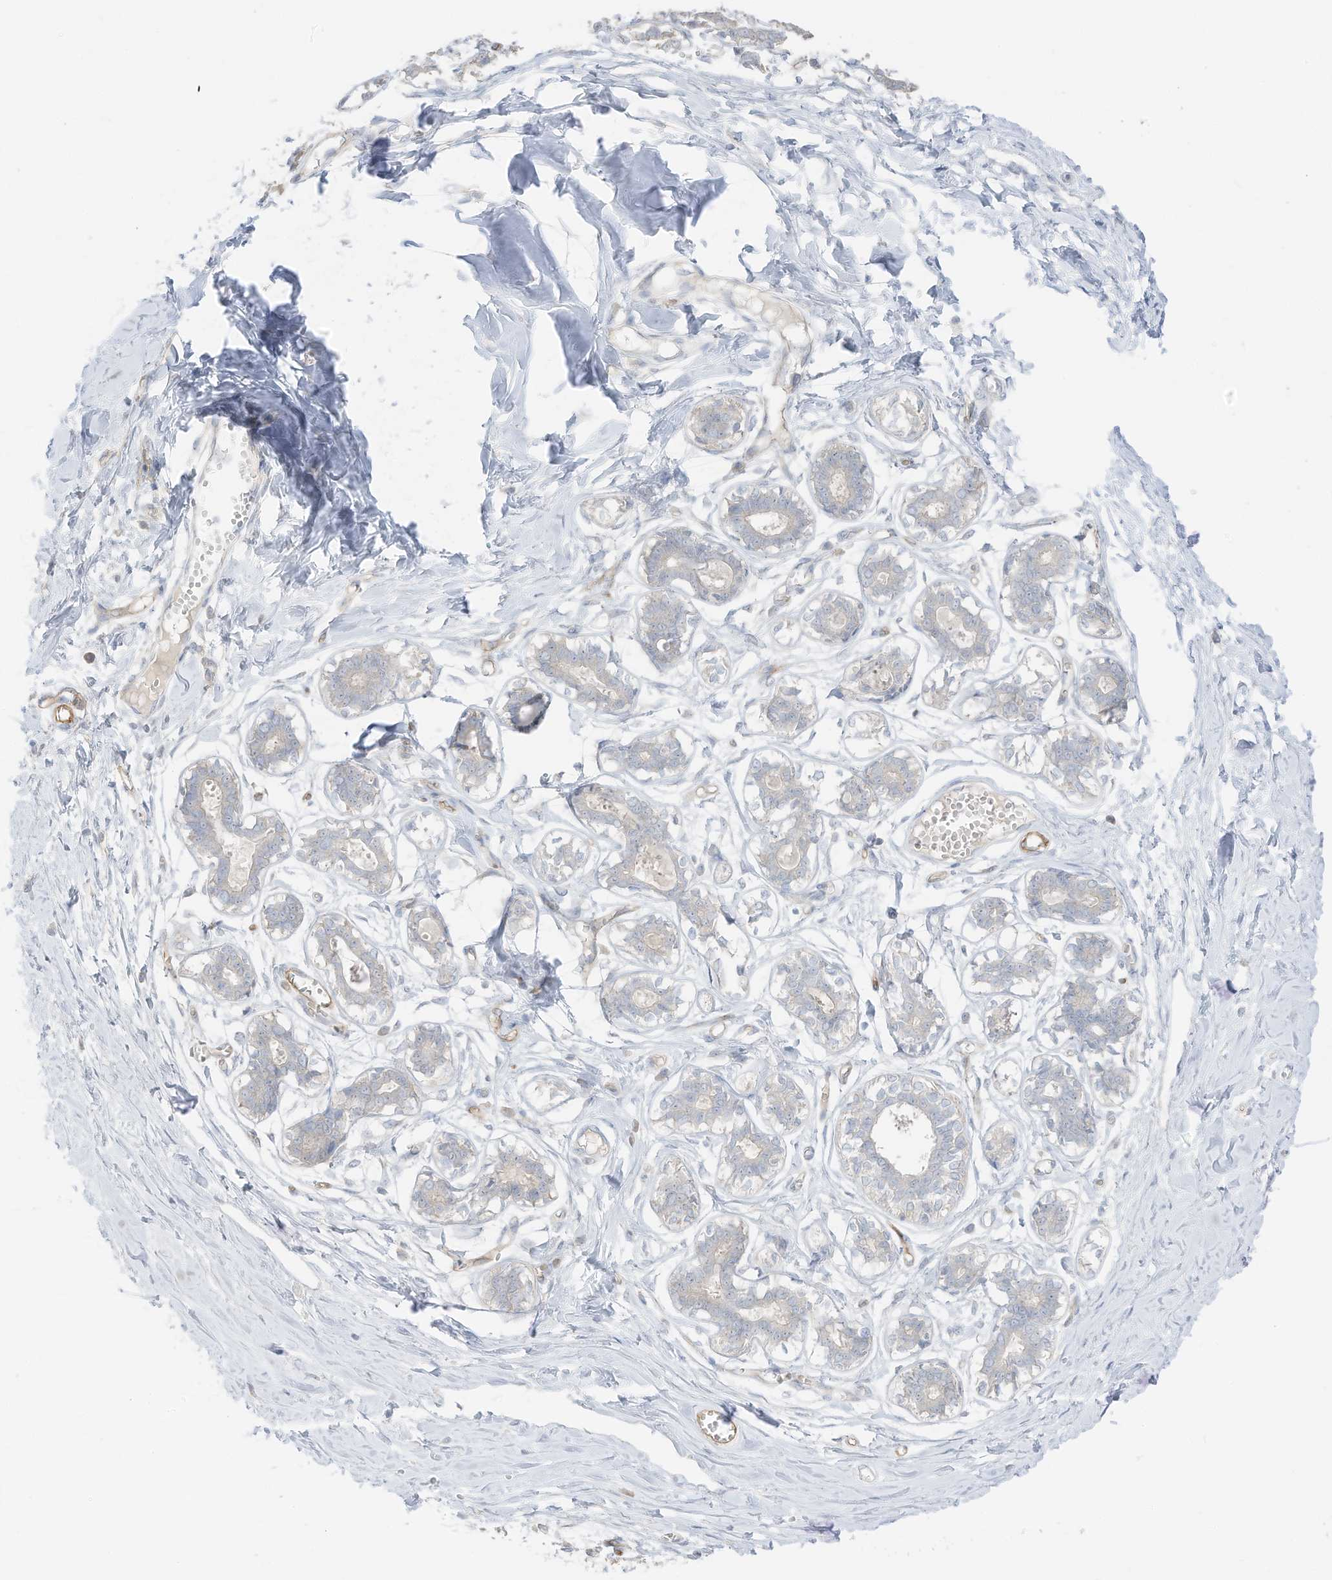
{"staining": {"intensity": "negative", "quantity": "none", "location": "none"}, "tissue": "breast", "cell_type": "Adipocytes", "image_type": "normal", "snomed": [{"axis": "morphology", "description": "Normal tissue, NOS"}, {"axis": "topography", "description": "Breast"}], "caption": "Immunohistochemistry image of benign breast: human breast stained with DAB shows no significant protein expression in adipocytes.", "gene": "C11orf87", "patient": {"sex": "female", "age": 27}}